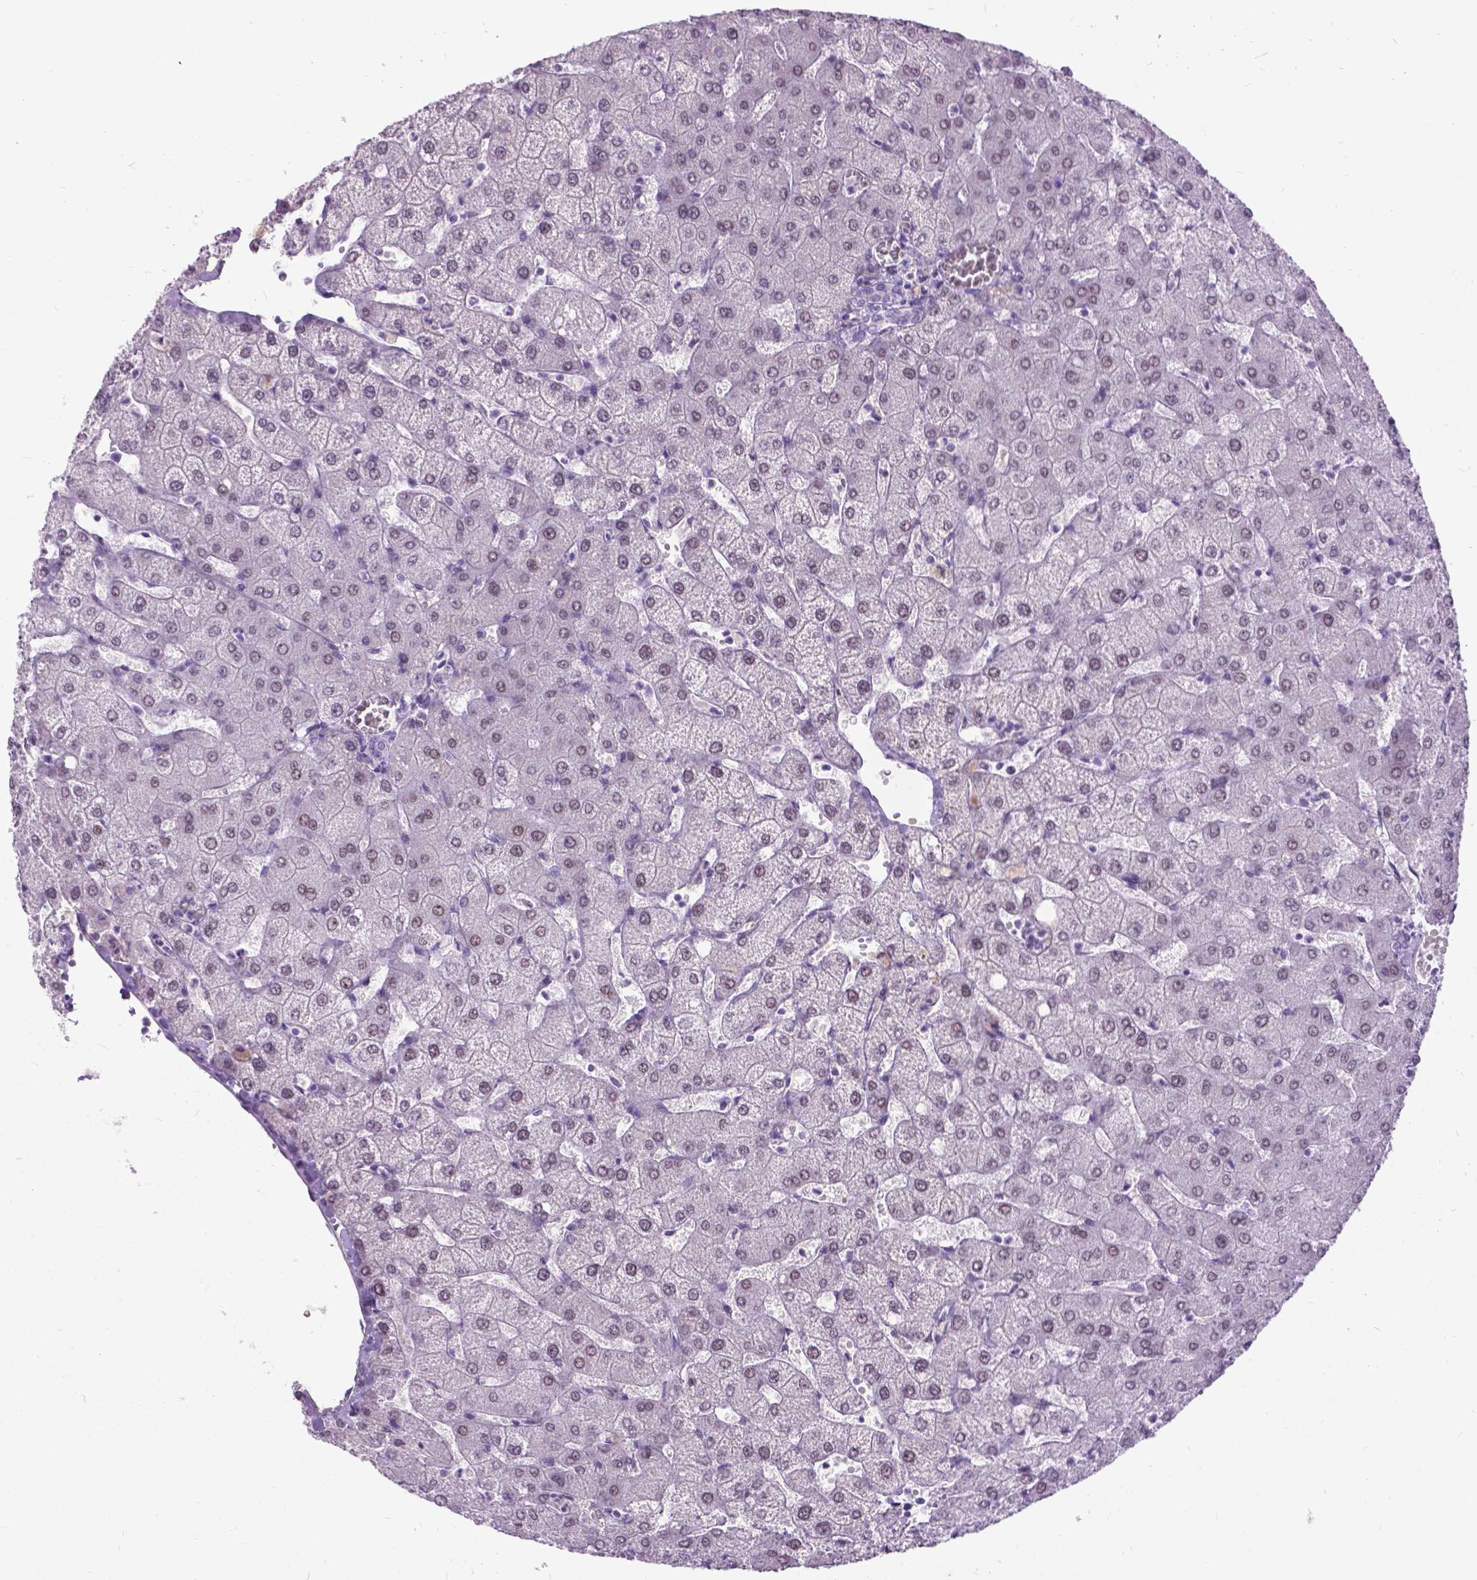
{"staining": {"intensity": "weak", "quantity": "<25%", "location": "nuclear"}, "tissue": "liver", "cell_type": "Cholangiocytes", "image_type": "normal", "snomed": [{"axis": "morphology", "description": "Normal tissue, NOS"}, {"axis": "topography", "description": "Liver"}], "caption": "Immunohistochemistry (IHC) photomicrograph of normal liver: liver stained with DAB (3,3'-diaminobenzidine) reveals no significant protein expression in cholangiocytes. The staining is performed using DAB brown chromogen with nuclei counter-stained in using hematoxylin.", "gene": "PROB1", "patient": {"sex": "female", "age": 54}}